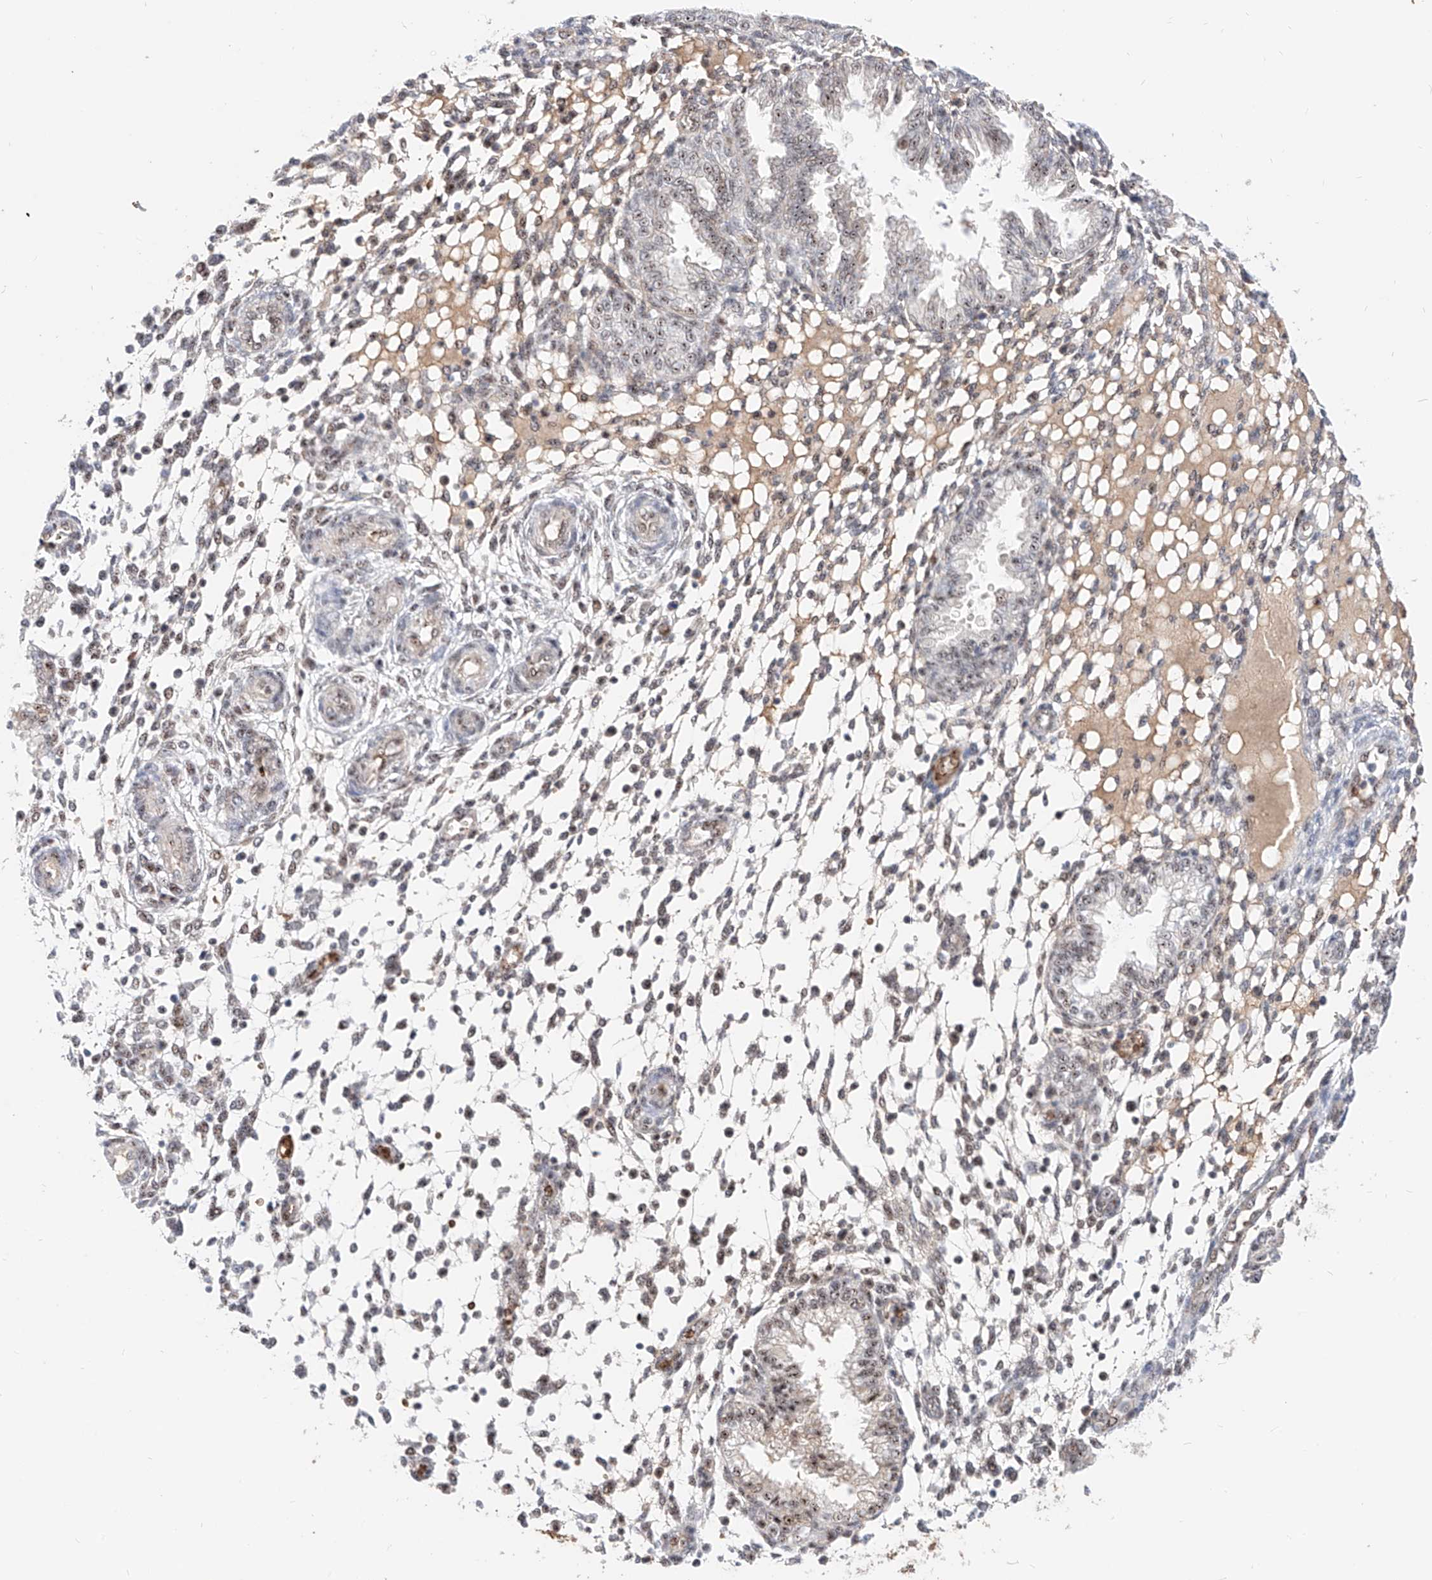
{"staining": {"intensity": "weak", "quantity": "<25%", "location": "nuclear"}, "tissue": "endometrium", "cell_type": "Cells in endometrial stroma", "image_type": "normal", "snomed": [{"axis": "morphology", "description": "Normal tissue, NOS"}, {"axis": "topography", "description": "Endometrium"}], "caption": "Cells in endometrial stroma show no significant protein positivity in normal endometrium. (Stains: DAB IHC with hematoxylin counter stain, Microscopy: brightfield microscopy at high magnification).", "gene": "ZFP42", "patient": {"sex": "female", "age": 33}}